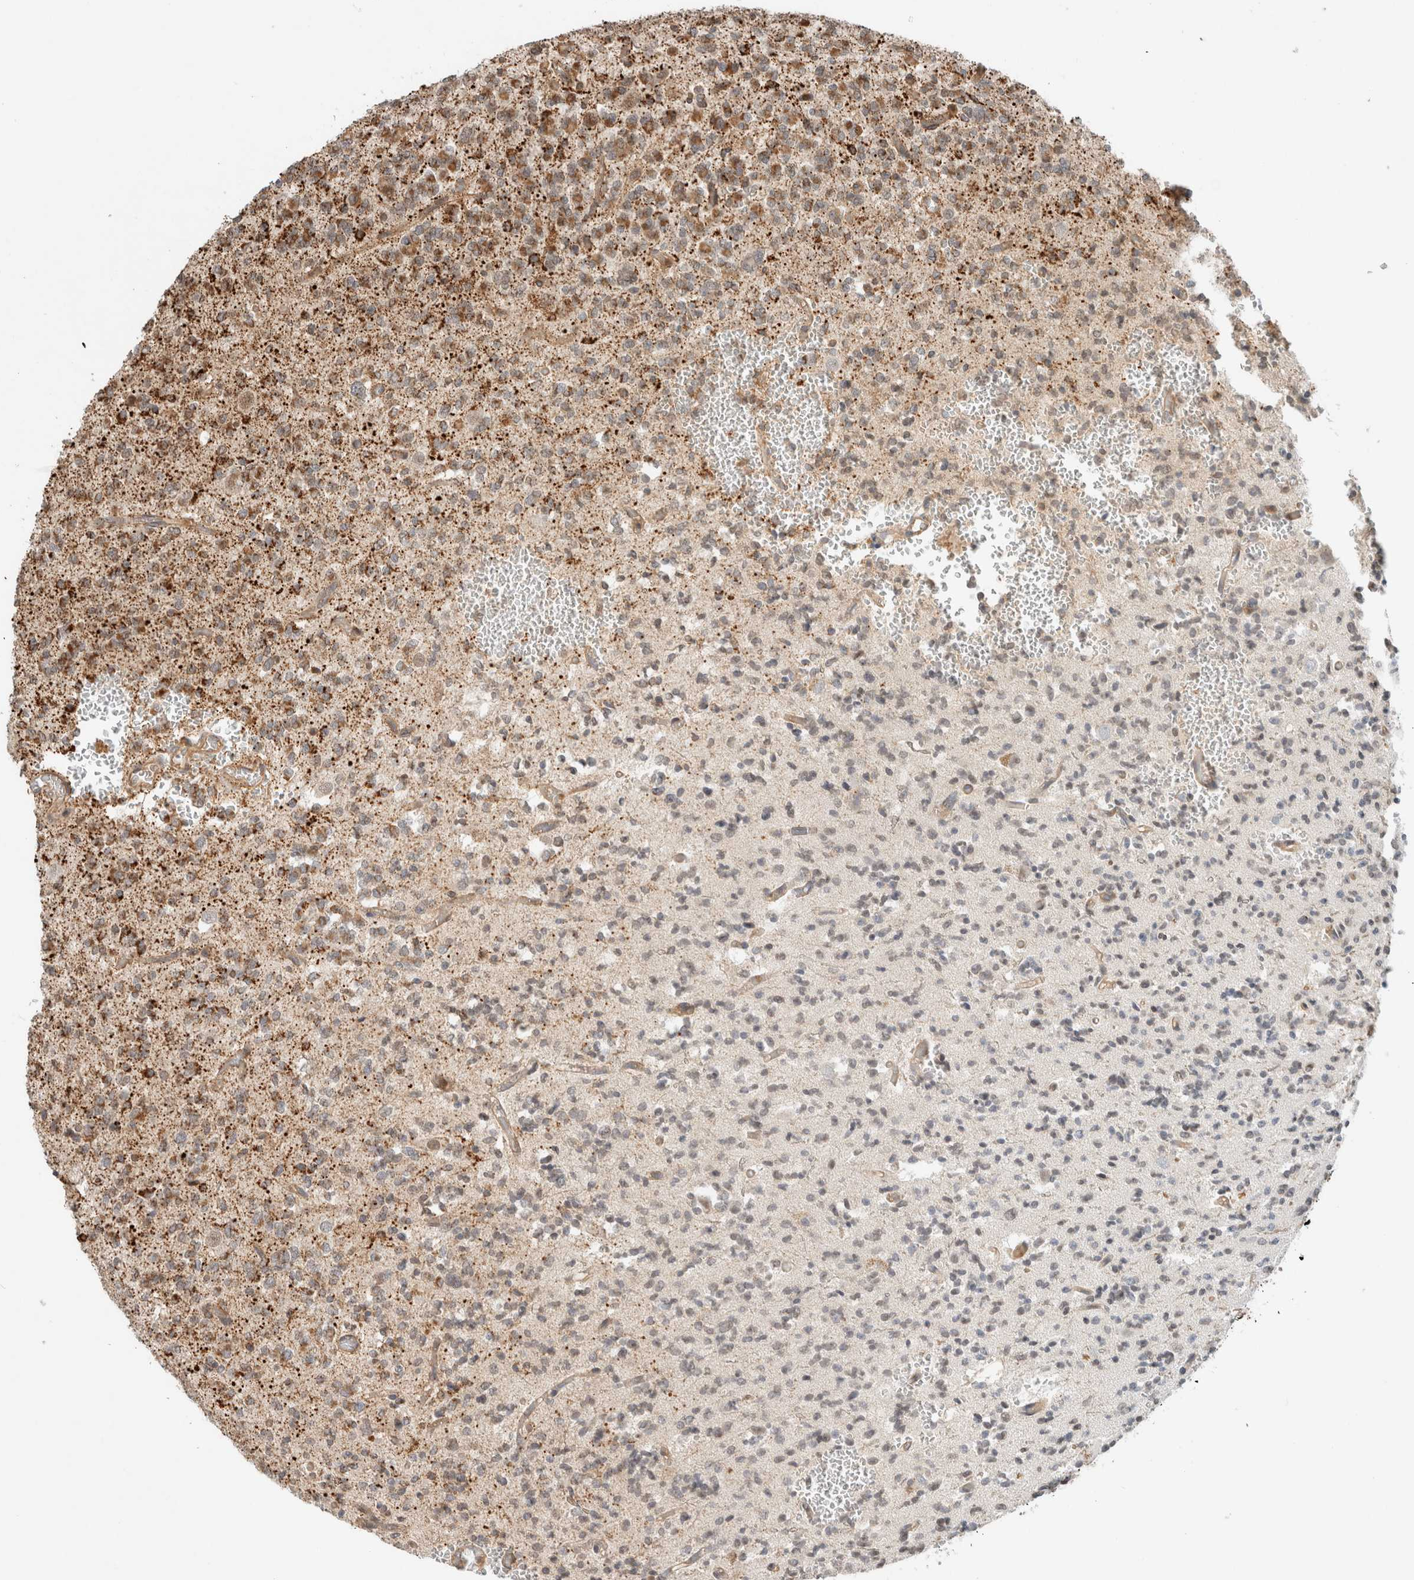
{"staining": {"intensity": "moderate", "quantity": ">75%", "location": "cytoplasmic/membranous"}, "tissue": "glioma", "cell_type": "Tumor cells", "image_type": "cancer", "snomed": [{"axis": "morphology", "description": "Glioma, malignant, Low grade"}, {"axis": "topography", "description": "Brain"}], "caption": "Moderate cytoplasmic/membranous expression is appreciated in about >75% of tumor cells in glioma. (DAB IHC with brightfield microscopy, high magnification).", "gene": "CAAP1", "patient": {"sex": "male", "age": 38}}